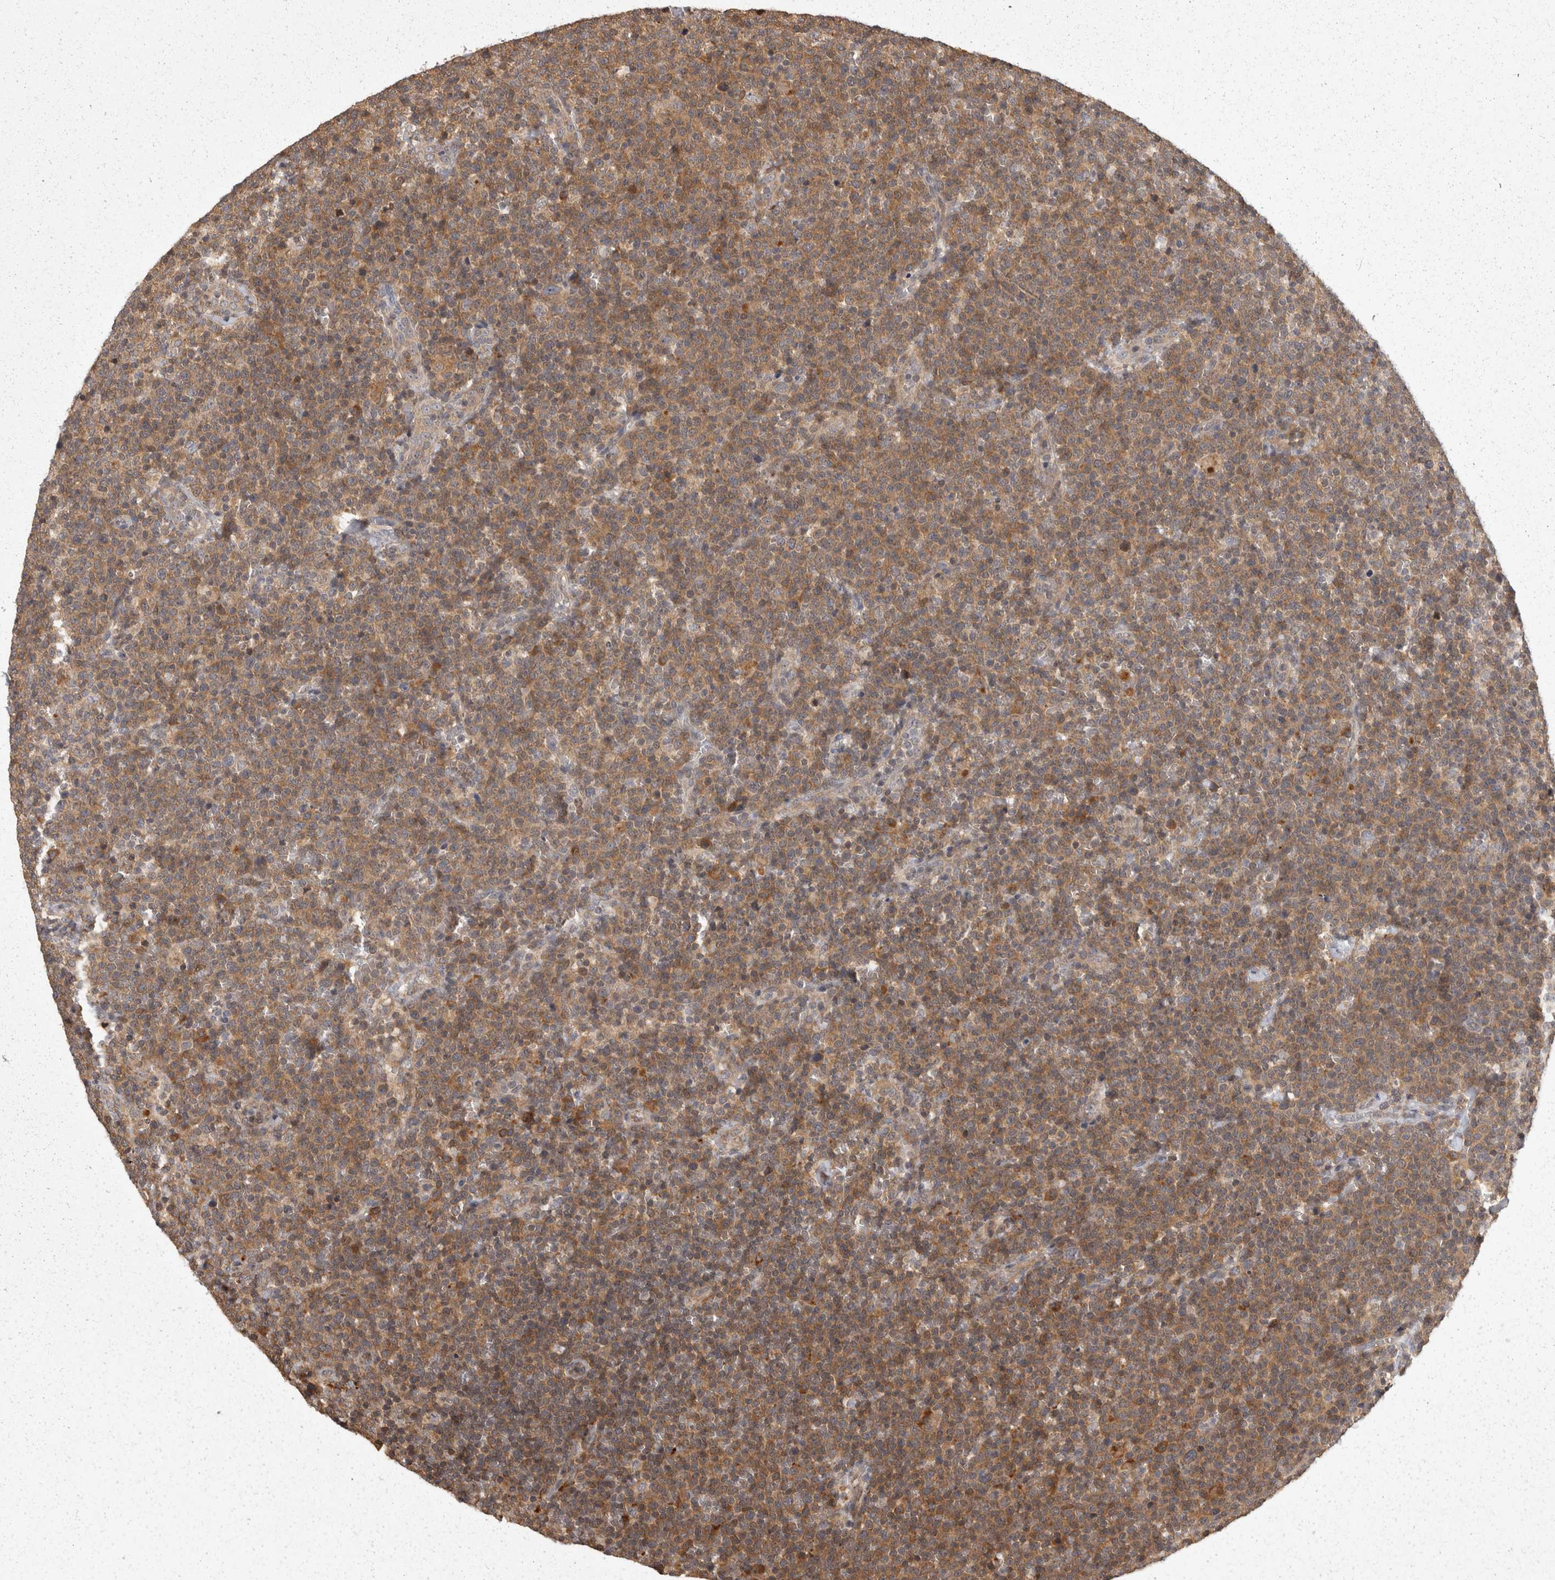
{"staining": {"intensity": "weak", "quantity": ">75%", "location": "cytoplasmic/membranous"}, "tissue": "lymphoma", "cell_type": "Tumor cells", "image_type": "cancer", "snomed": [{"axis": "morphology", "description": "Malignant lymphoma, non-Hodgkin's type, High grade"}, {"axis": "topography", "description": "Lymph node"}], "caption": "Weak cytoplasmic/membranous staining is seen in approximately >75% of tumor cells in lymphoma.", "gene": "ACAT2", "patient": {"sex": "male", "age": 61}}